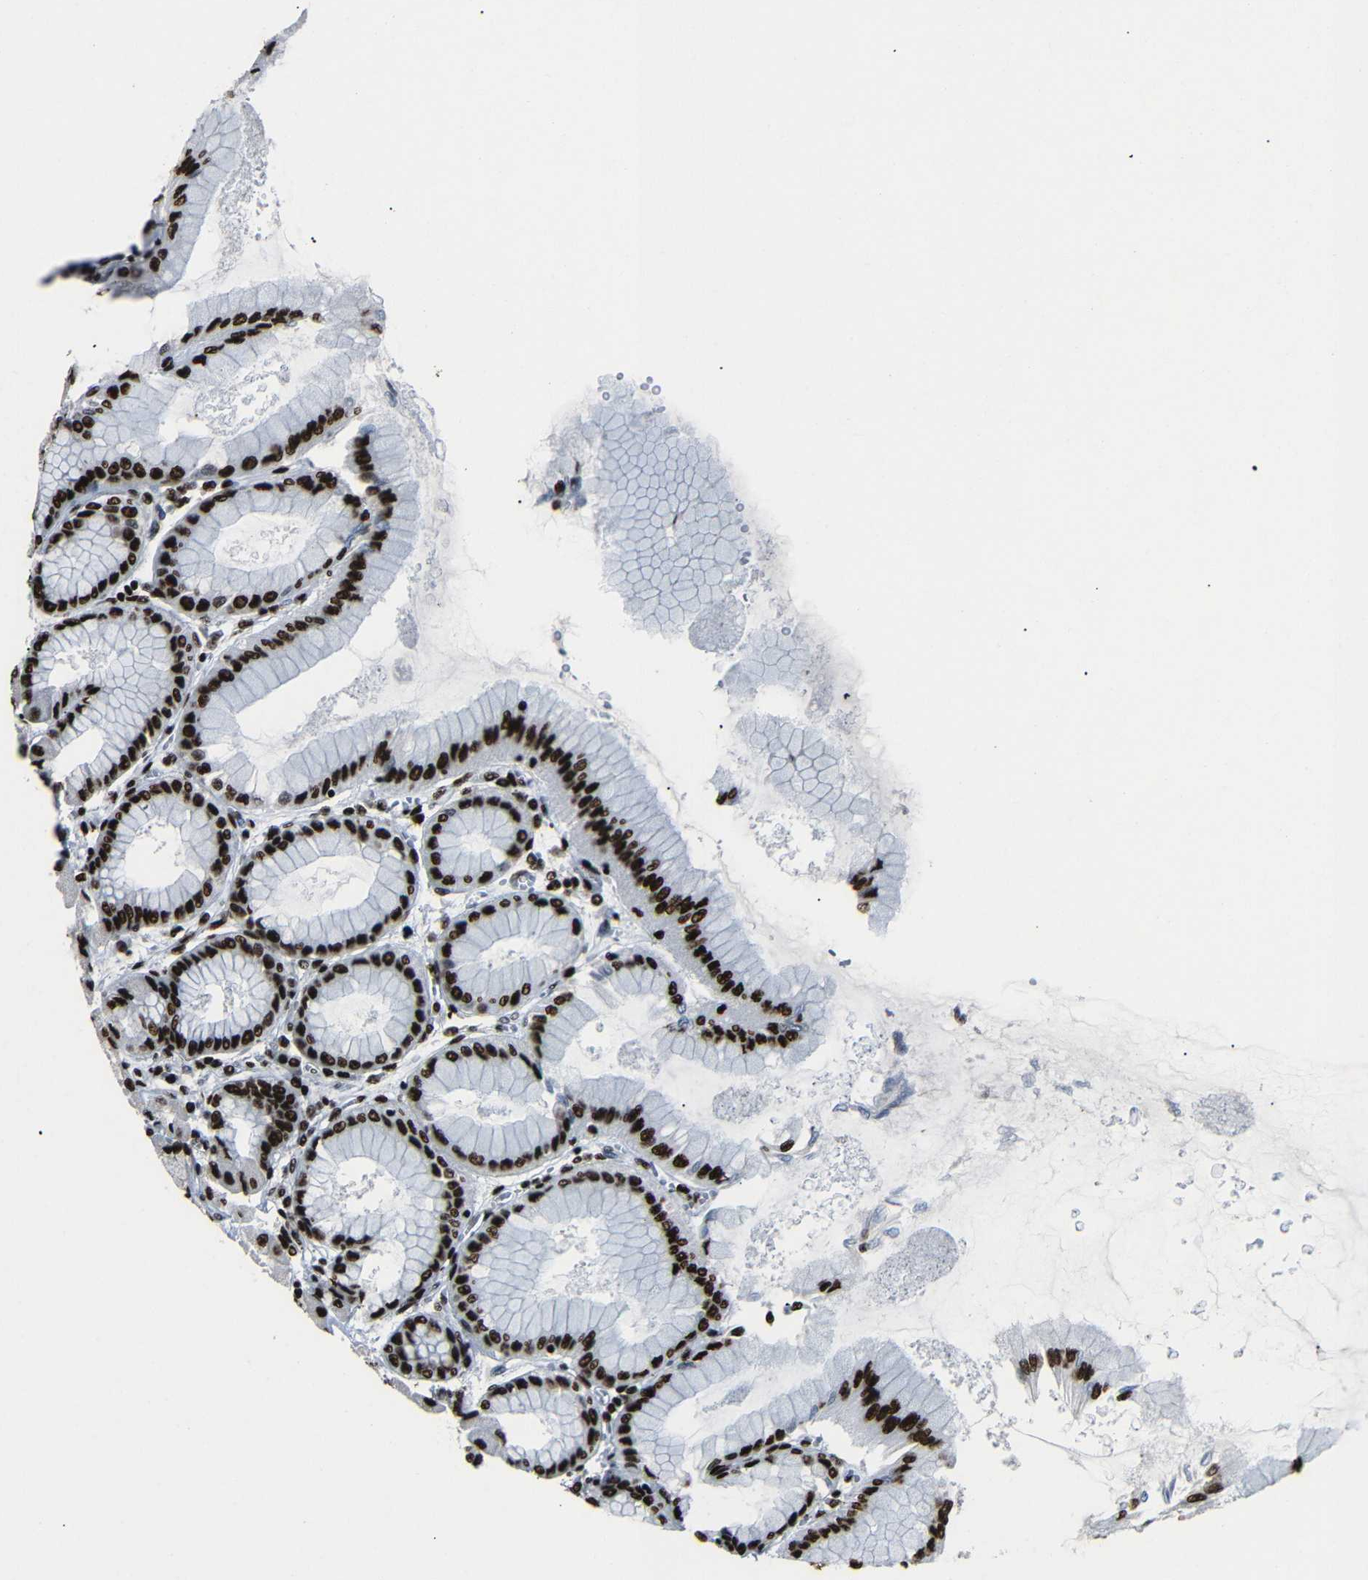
{"staining": {"intensity": "strong", "quantity": ">75%", "location": "nuclear"}, "tissue": "stomach", "cell_type": "Glandular cells", "image_type": "normal", "snomed": [{"axis": "morphology", "description": "Normal tissue, NOS"}, {"axis": "topography", "description": "Stomach, upper"}], "caption": "Approximately >75% of glandular cells in benign stomach reveal strong nuclear protein staining as visualized by brown immunohistochemical staining.", "gene": "SRSF1", "patient": {"sex": "female", "age": 56}}